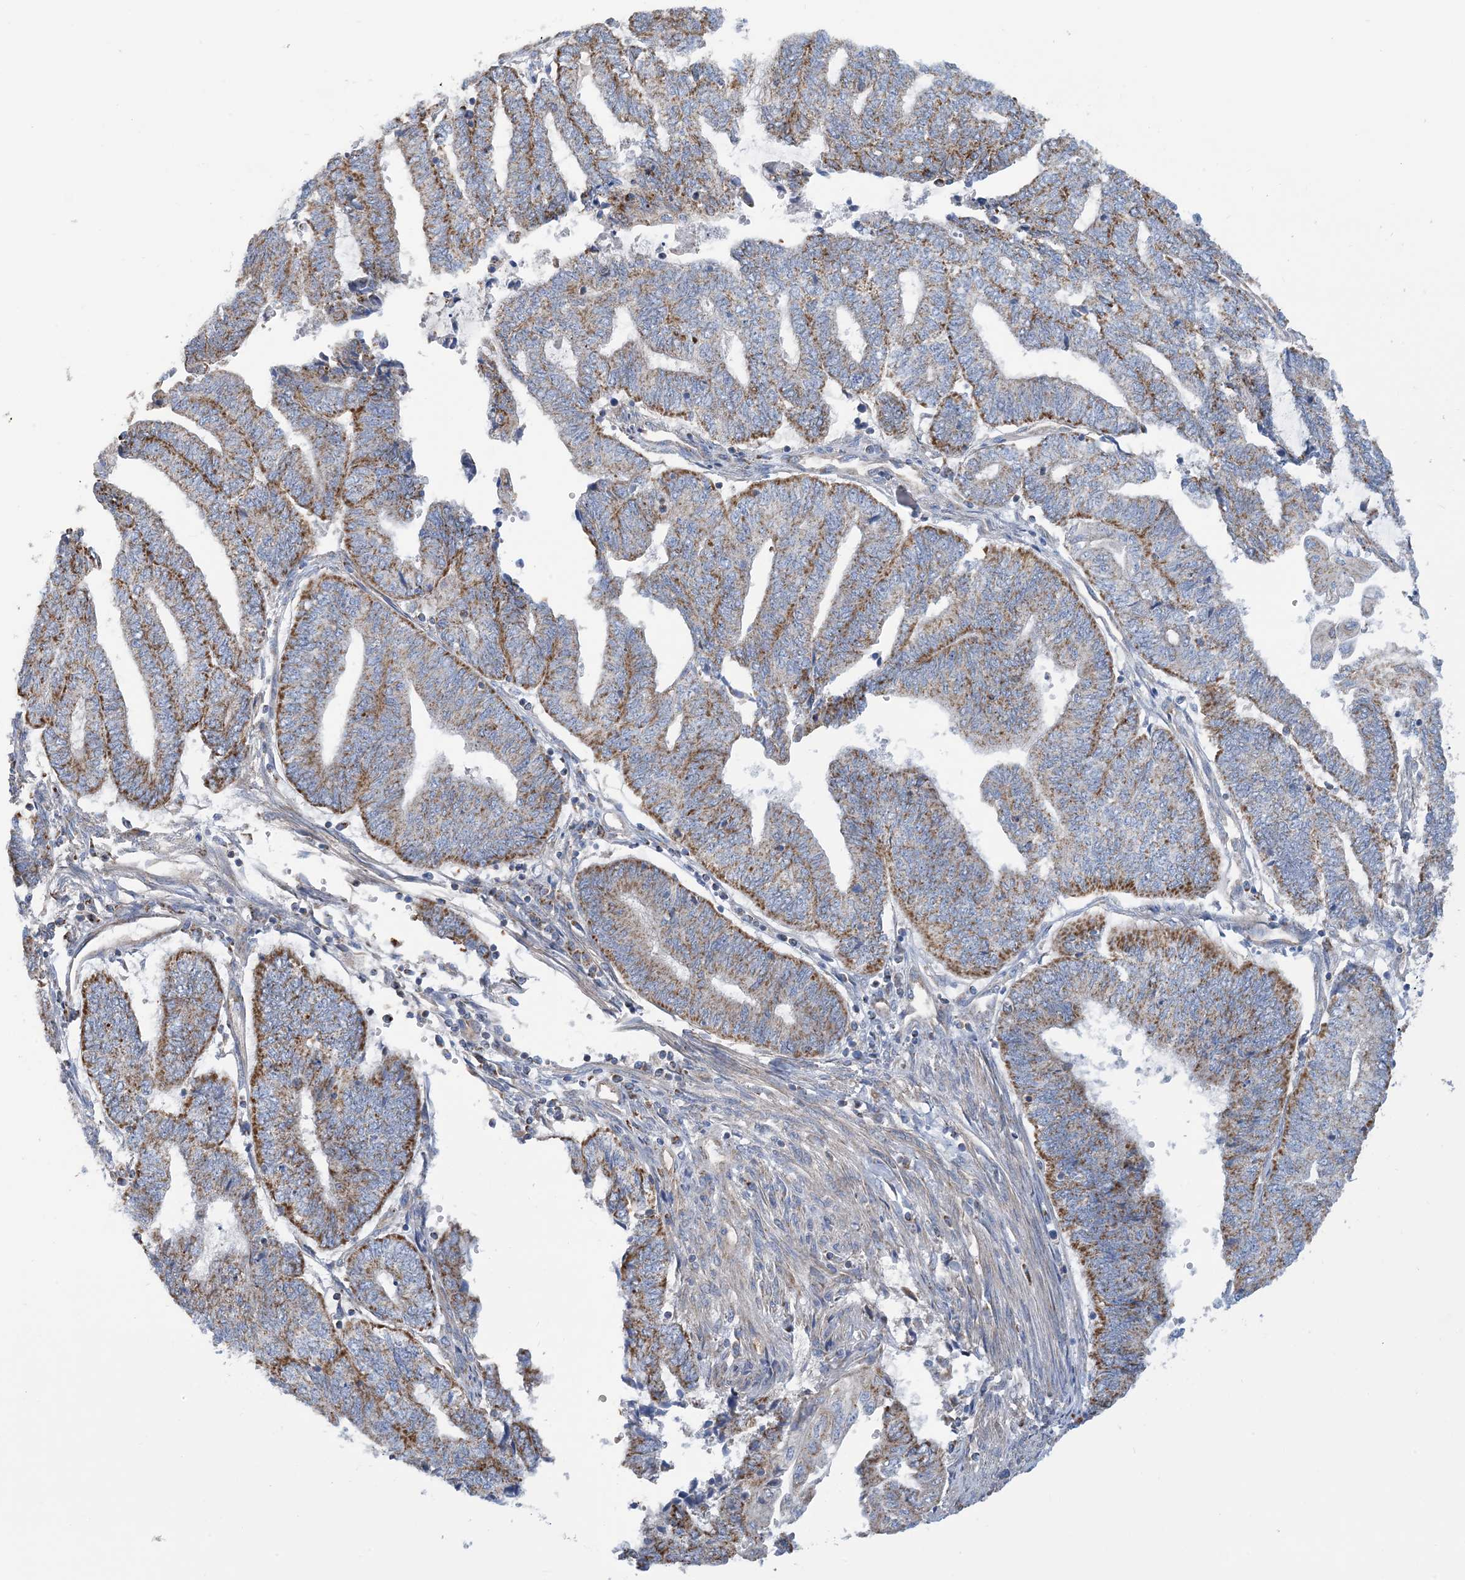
{"staining": {"intensity": "moderate", "quantity": ">75%", "location": "cytoplasmic/membranous"}, "tissue": "endometrial cancer", "cell_type": "Tumor cells", "image_type": "cancer", "snomed": [{"axis": "morphology", "description": "Adenocarcinoma, NOS"}, {"axis": "topography", "description": "Uterus"}, {"axis": "topography", "description": "Endometrium"}], "caption": "Protein staining reveals moderate cytoplasmic/membranous positivity in approximately >75% of tumor cells in adenocarcinoma (endometrial). (brown staining indicates protein expression, while blue staining denotes nuclei).", "gene": "PHOSPHO2", "patient": {"sex": "female", "age": 70}}